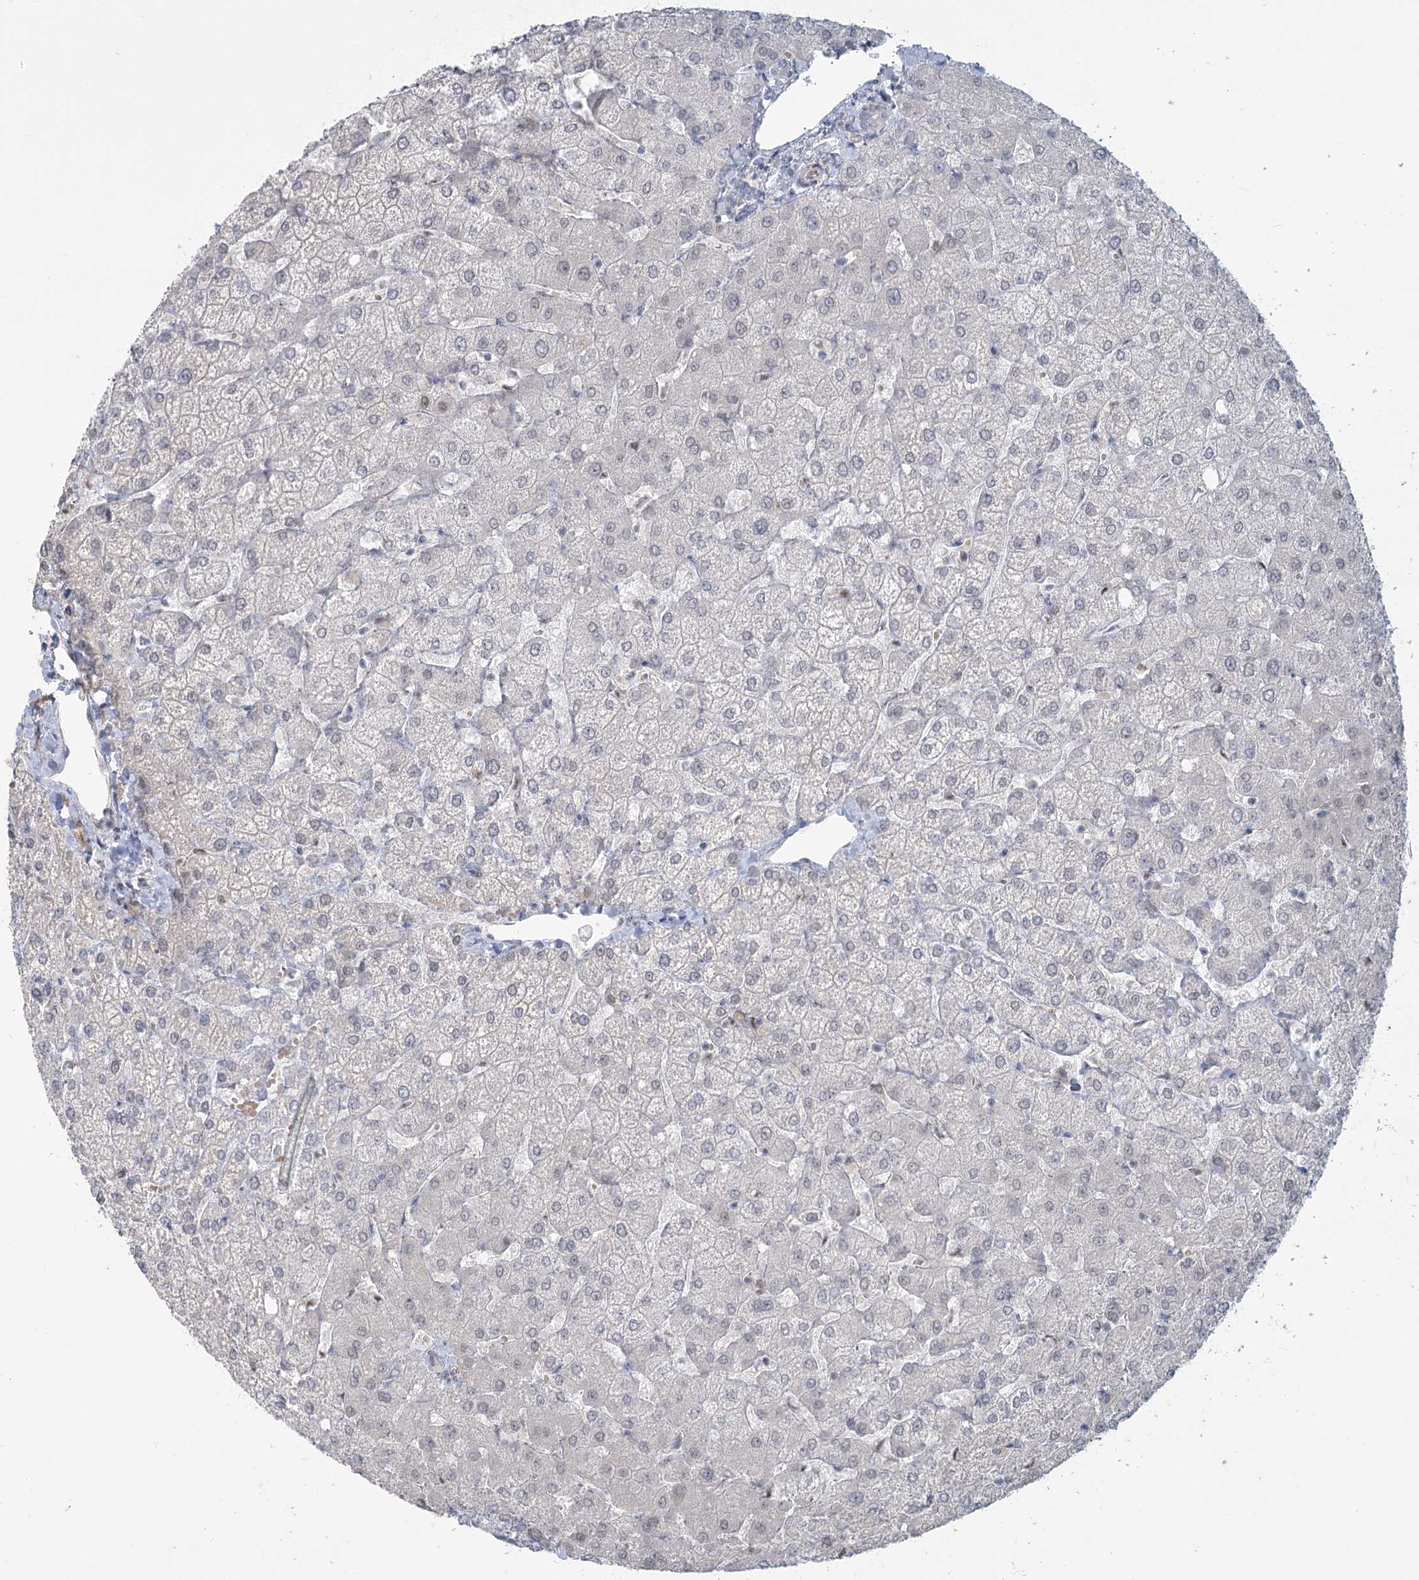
{"staining": {"intensity": "negative", "quantity": "none", "location": "none"}, "tissue": "liver", "cell_type": "Cholangiocytes", "image_type": "normal", "snomed": [{"axis": "morphology", "description": "Normal tissue, NOS"}, {"axis": "topography", "description": "Liver"}], "caption": "Immunohistochemical staining of benign liver displays no significant staining in cholangiocytes.", "gene": "MTG1", "patient": {"sex": "female", "age": 54}}